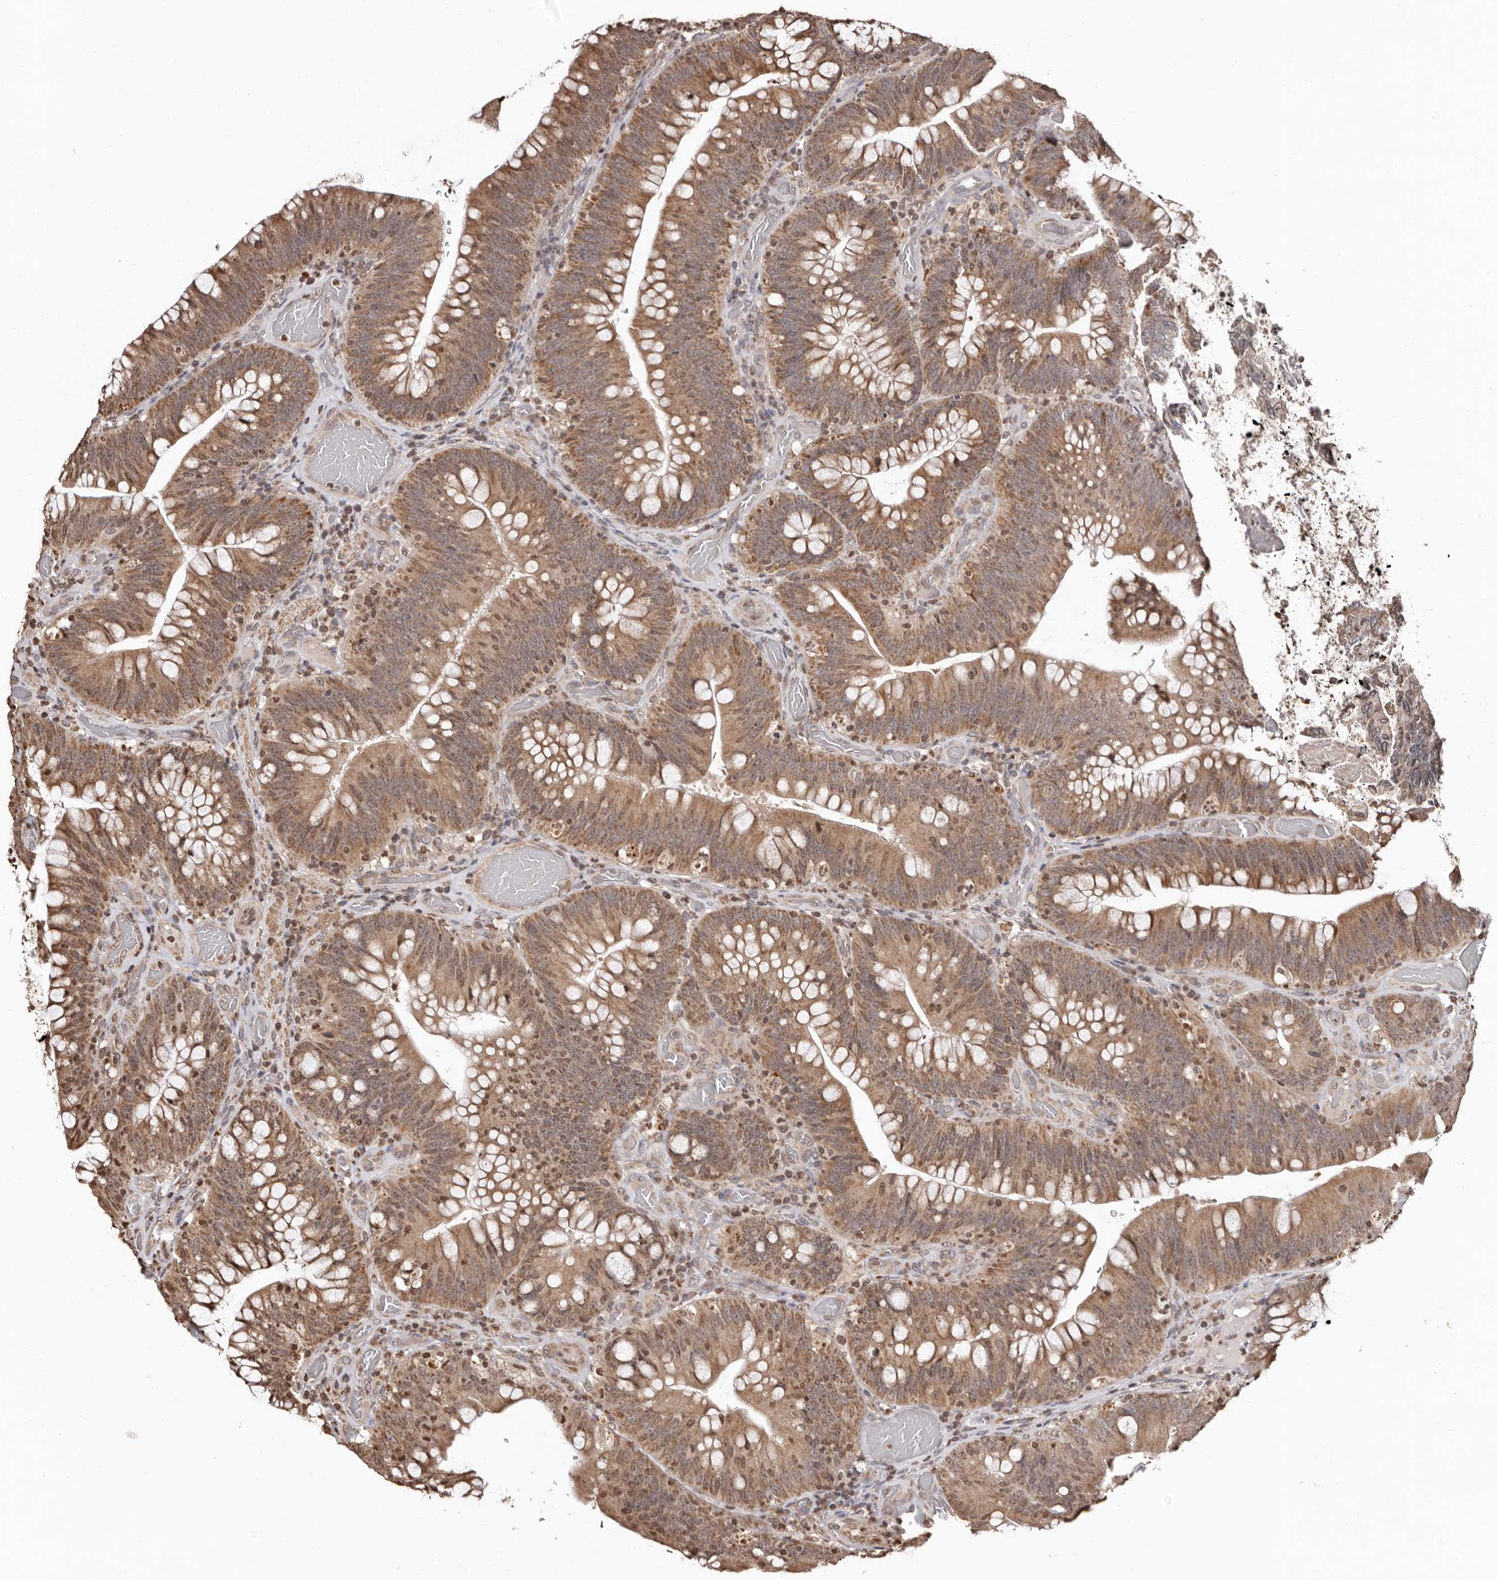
{"staining": {"intensity": "moderate", "quantity": ">75%", "location": "cytoplasmic/membranous,nuclear"}, "tissue": "colorectal cancer", "cell_type": "Tumor cells", "image_type": "cancer", "snomed": [{"axis": "morphology", "description": "Normal tissue, NOS"}, {"axis": "topography", "description": "Colon"}], "caption": "Moderate cytoplasmic/membranous and nuclear protein positivity is appreciated in approximately >75% of tumor cells in colorectal cancer.", "gene": "CCDC190", "patient": {"sex": "female", "age": 82}}